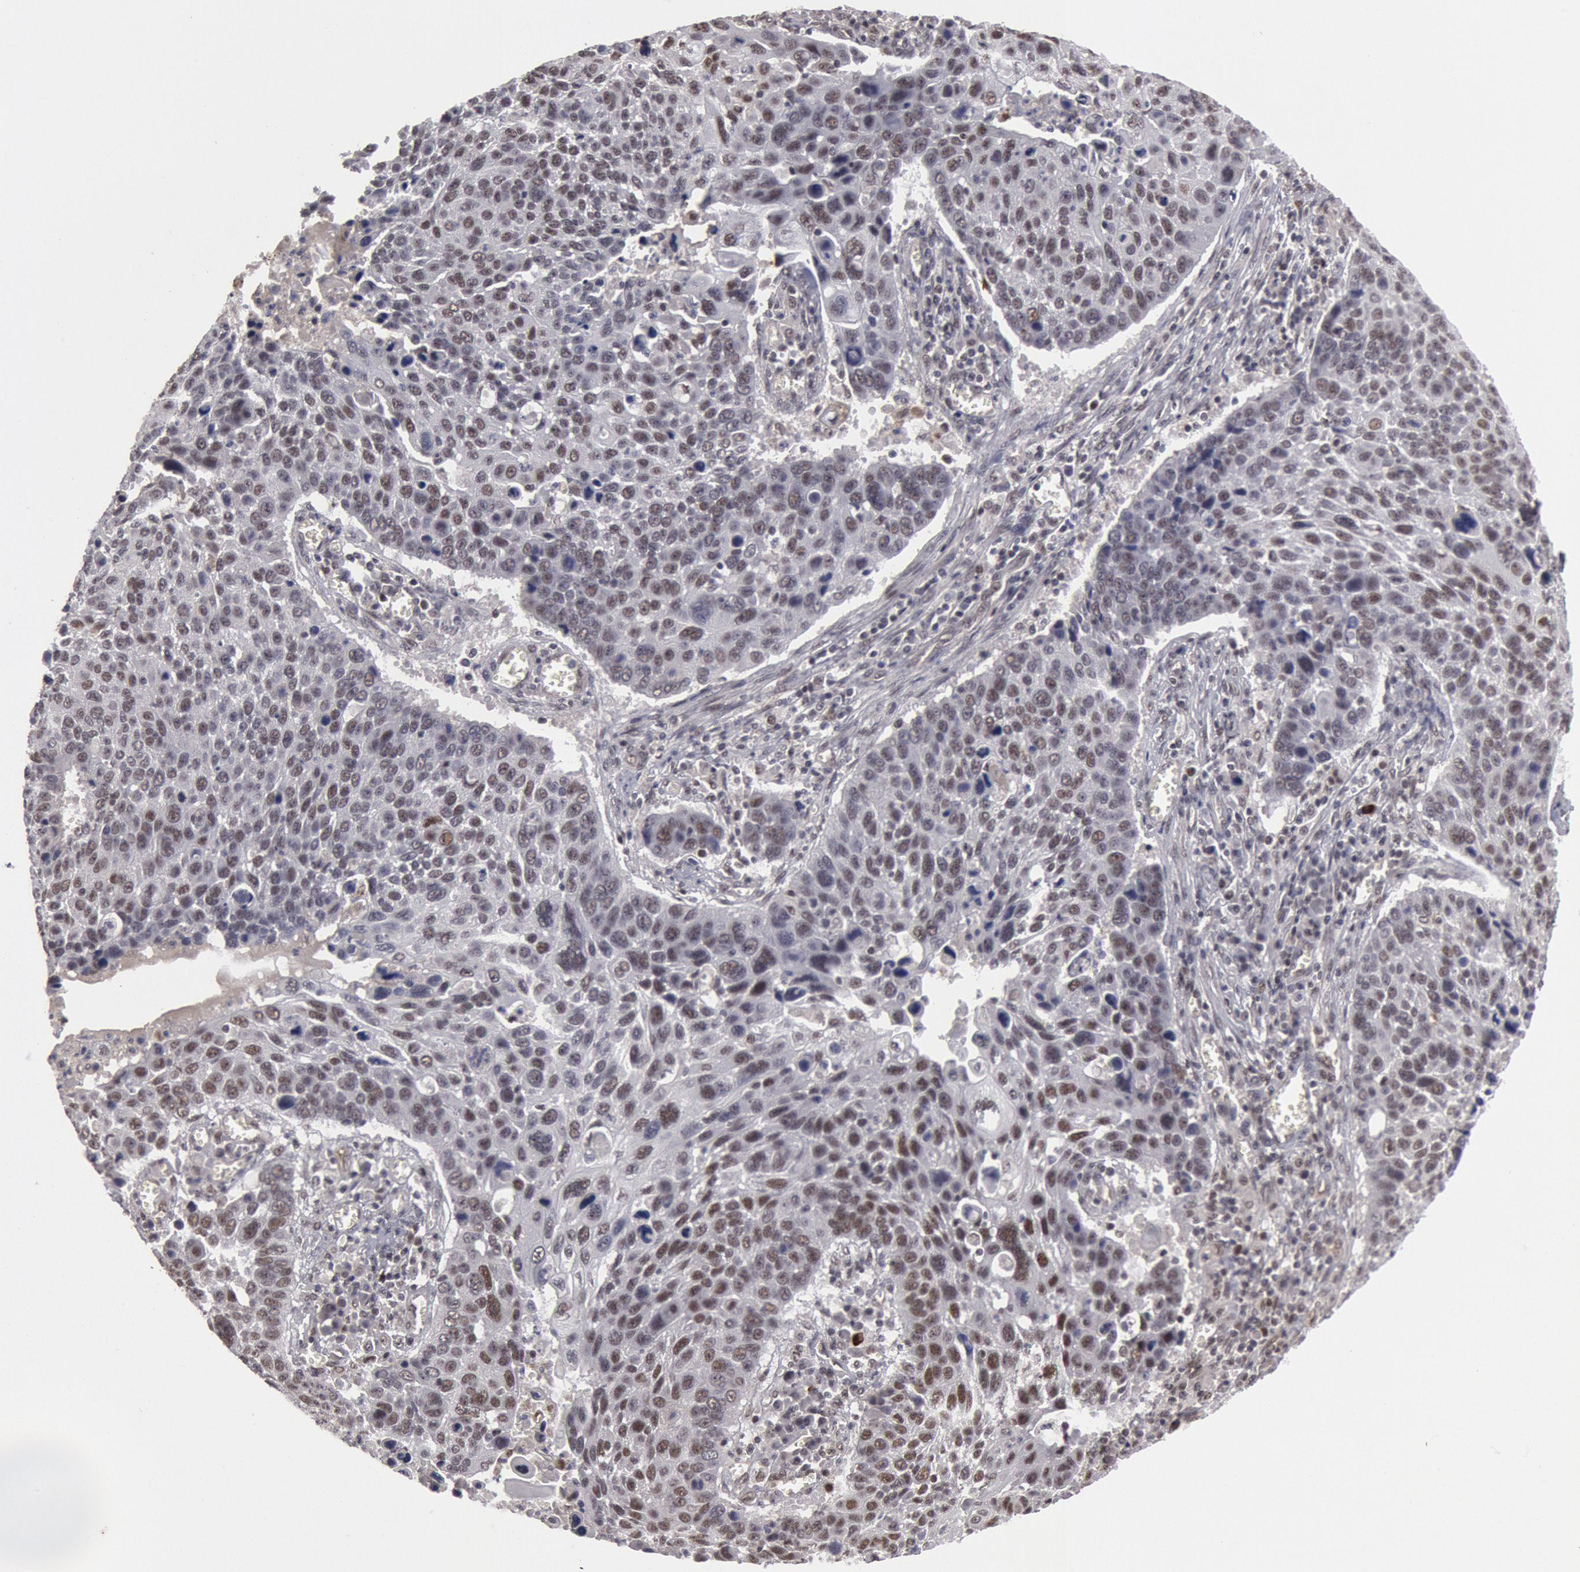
{"staining": {"intensity": "weak", "quantity": "<25%", "location": "nuclear"}, "tissue": "lung cancer", "cell_type": "Tumor cells", "image_type": "cancer", "snomed": [{"axis": "morphology", "description": "Squamous cell carcinoma, NOS"}, {"axis": "topography", "description": "Lung"}], "caption": "DAB immunohistochemical staining of squamous cell carcinoma (lung) demonstrates no significant staining in tumor cells.", "gene": "PPP4R3B", "patient": {"sex": "male", "age": 68}}